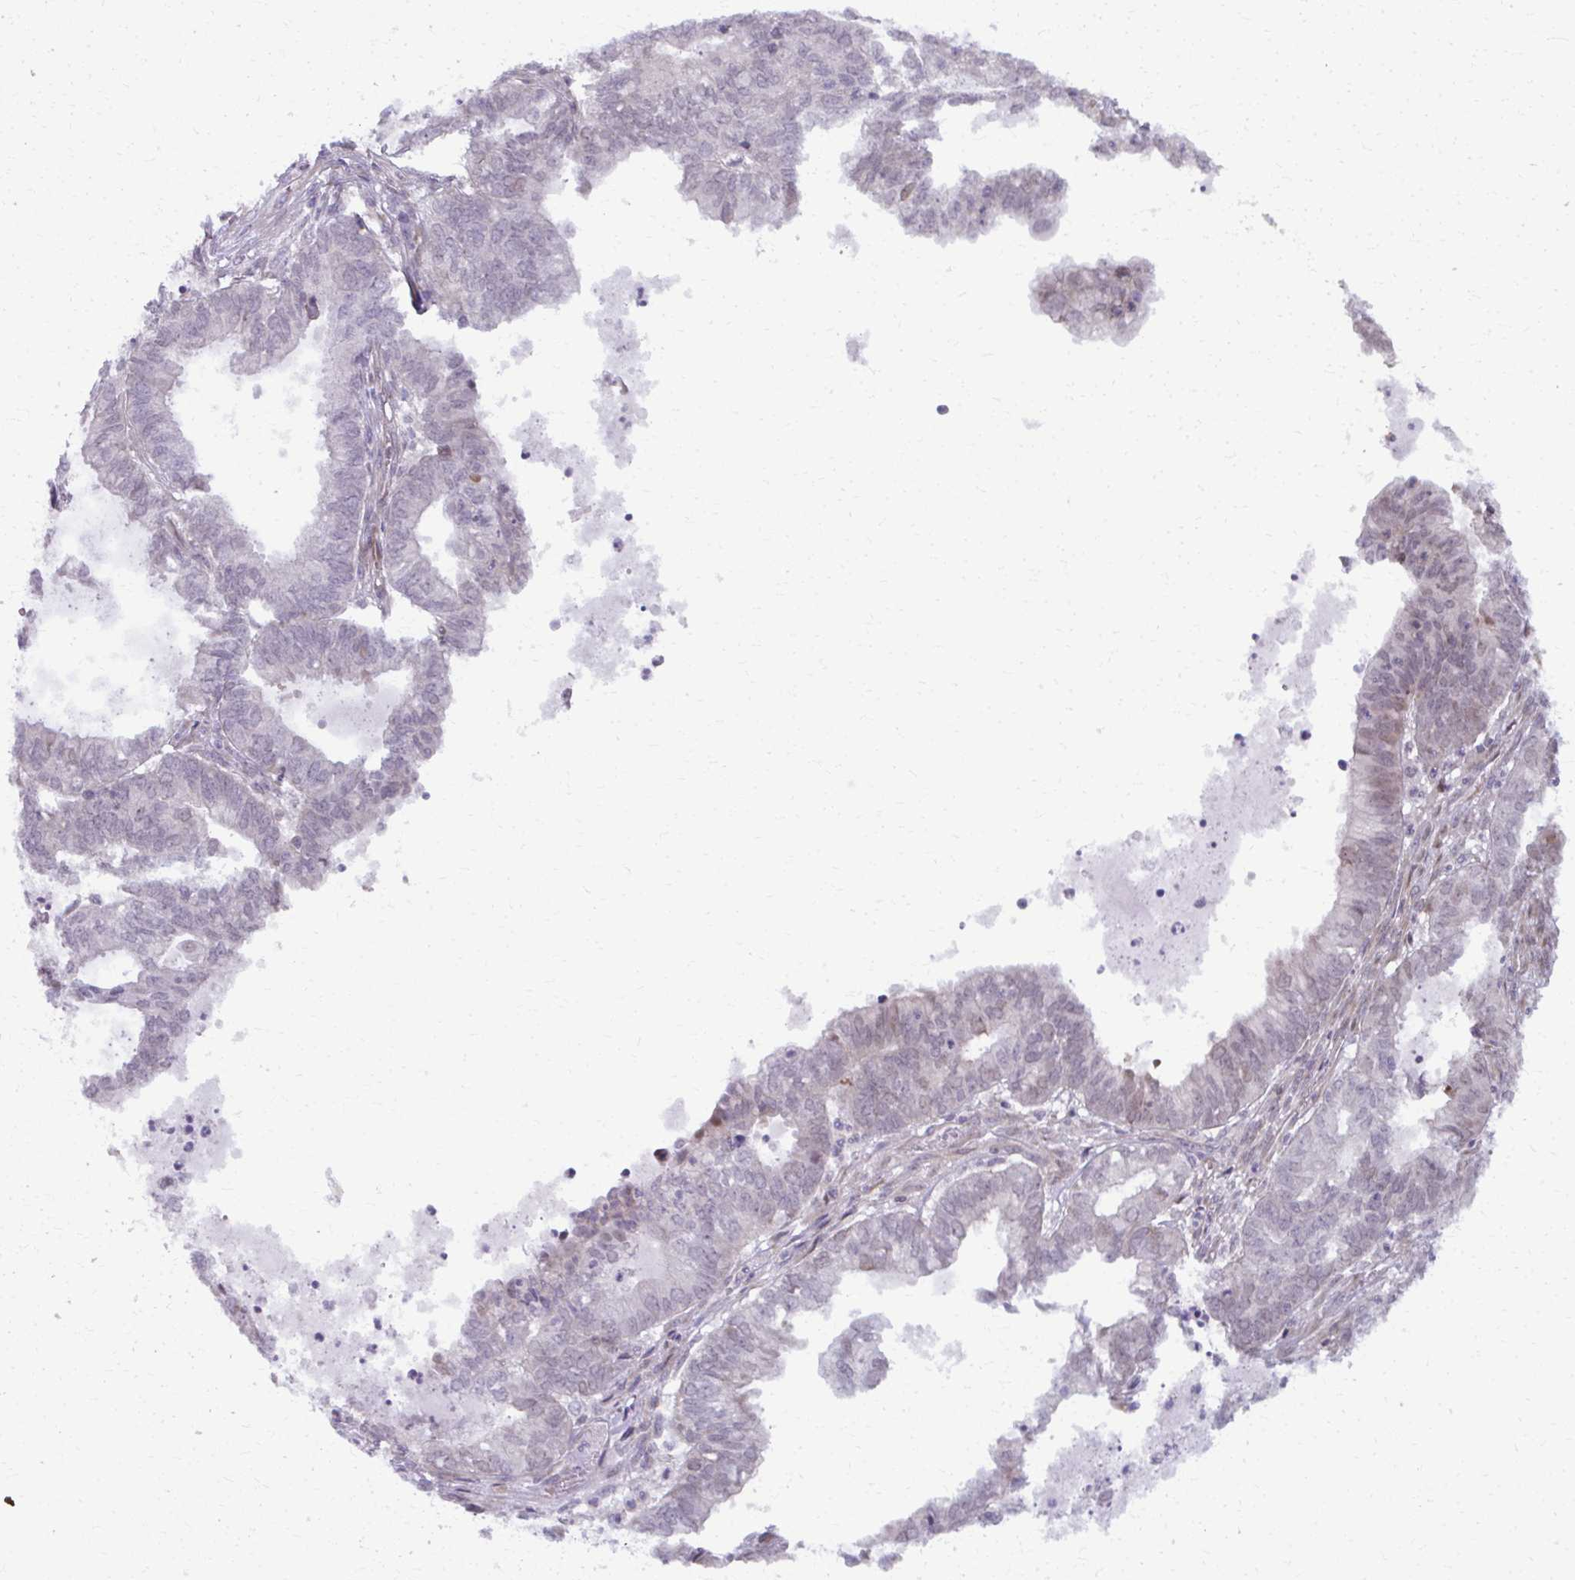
{"staining": {"intensity": "weak", "quantity": "<25%", "location": "nuclear"}, "tissue": "ovarian cancer", "cell_type": "Tumor cells", "image_type": "cancer", "snomed": [{"axis": "morphology", "description": "Carcinoma, endometroid"}, {"axis": "topography", "description": "Ovary"}], "caption": "Tumor cells show no significant protein positivity in ovarian cancer. Brightfield microscopy of IHC stained with DAB (3,3'-diaminobenzidine) (brown) and hematoxylin (blue), captured at high magnification.", "gene": "MAF1", "patient": {"sex": "female", "age": 64}}